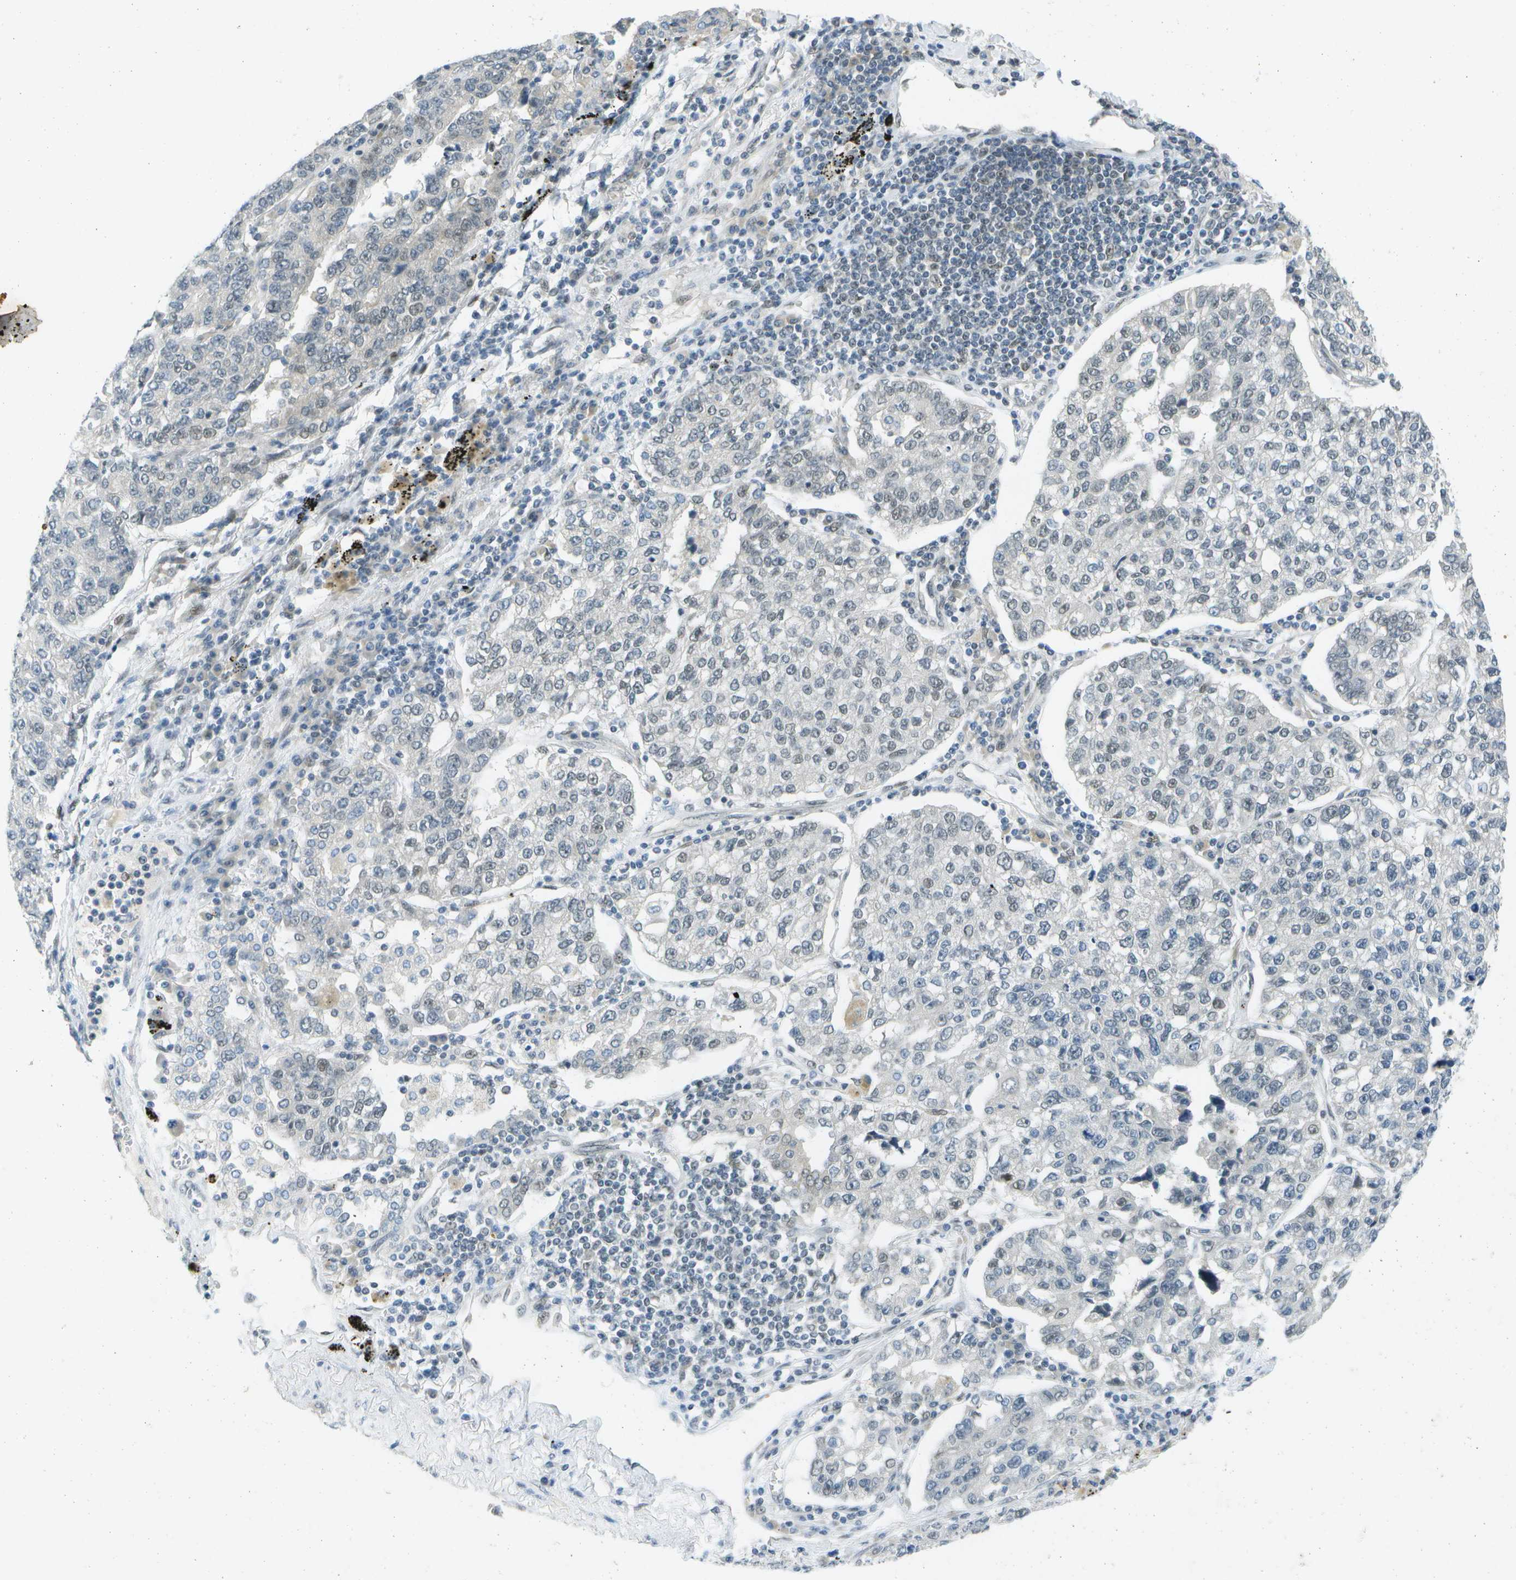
{"staining": {"intensity": "negative", "quantity": "none", "location": "none"}, "tissue": "lung cancer", "cell_type": "Tumor cells", "image_type": "cancer", "snomed": [{"axis": "morphology", "description": "Adenocarcinoma, NOS"}, {"axis": "topography", "description": "Lung"}], "caption": "A high-resolution histopathology image shows immunohistochemistry staining of lung adenocarcinoma, which demonstrates no significant expression in tumor cells.", "gene": "ARID1B", "patient": {"sex": "male", "age": 49}}